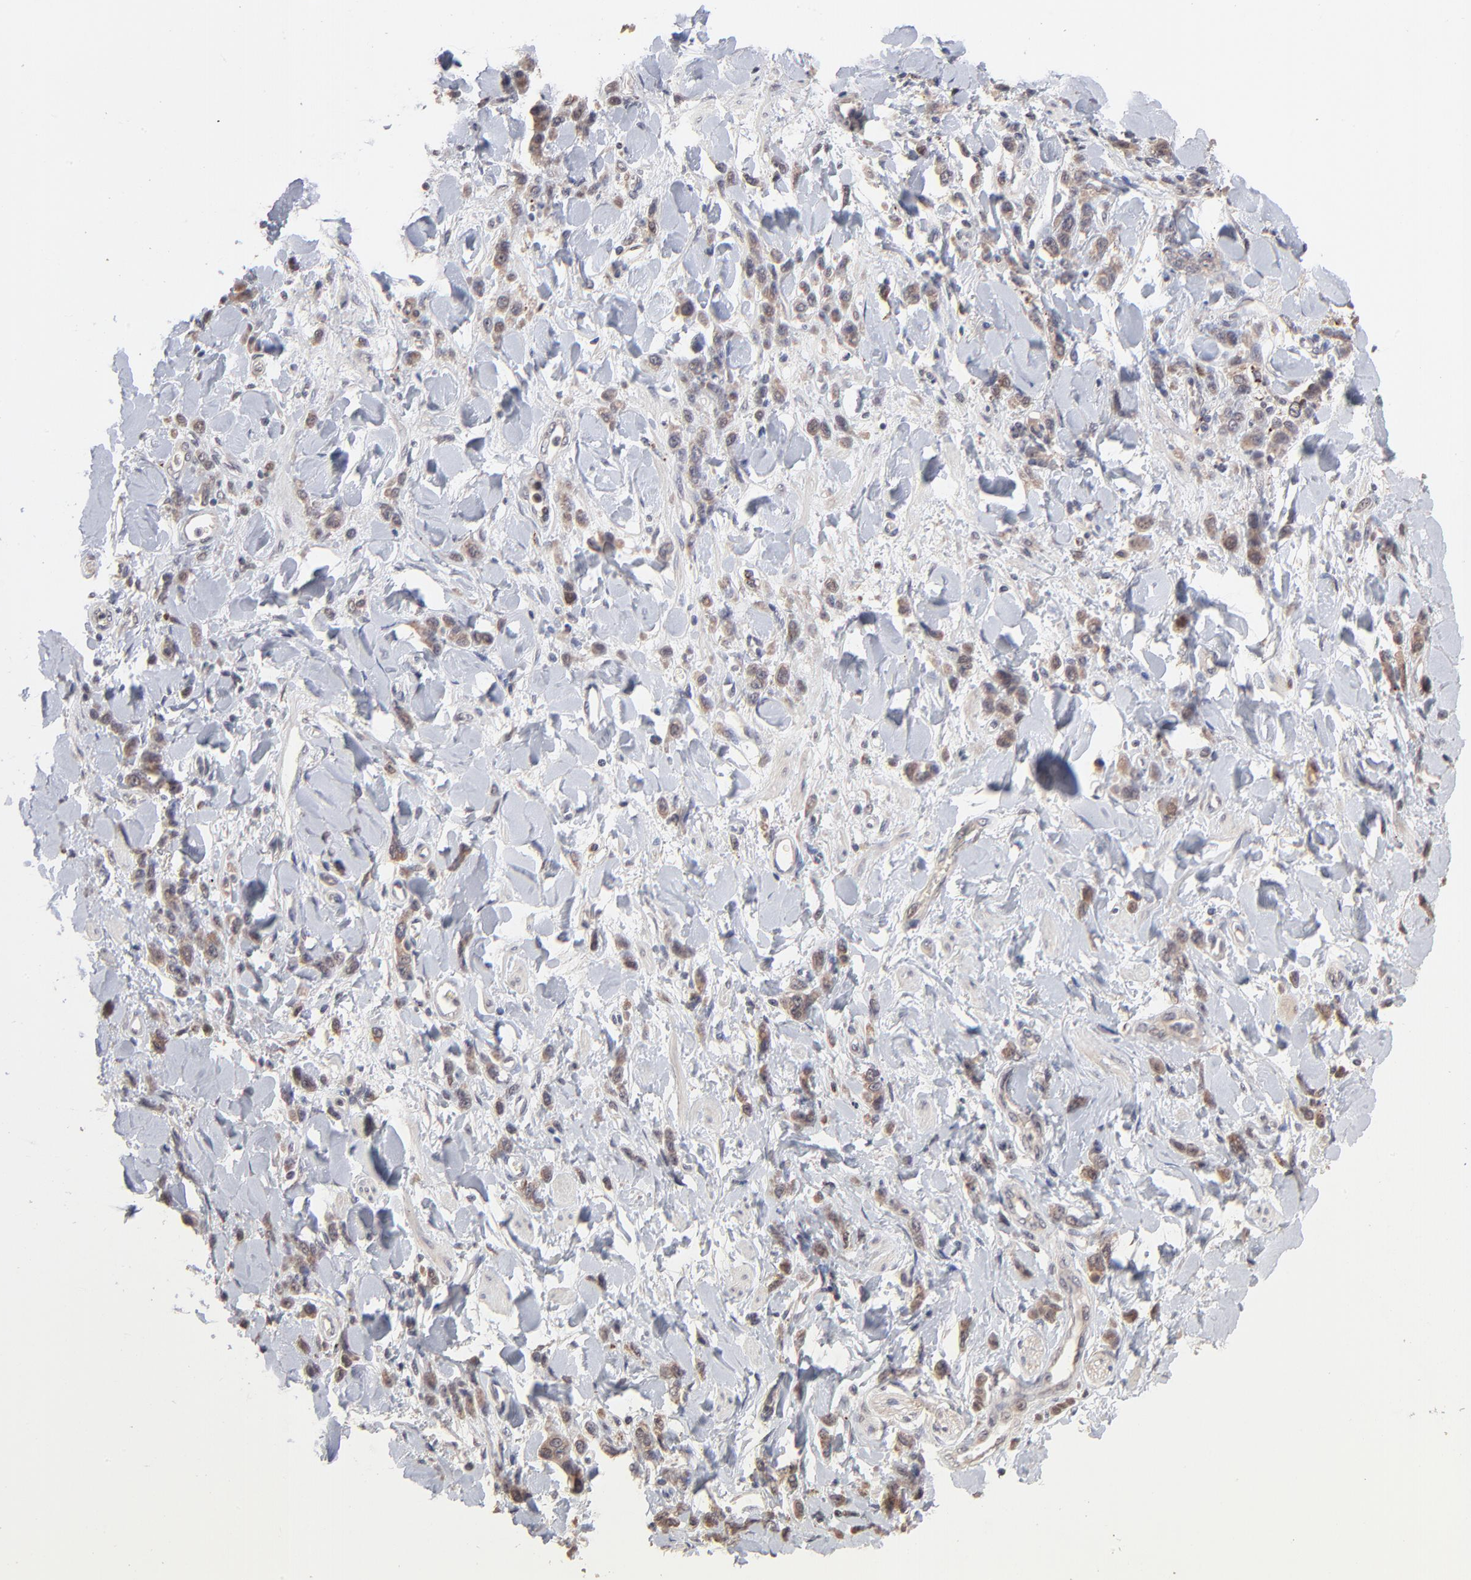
{"staining": {"intensity": "moderate", "quantity": "25%-75%", "location": "cytoplasmic/membranous"}, "tissue": "stomach cancer", "cell_type": "Tumor cells", "image_type": "cancer", "snomed": [{"axis": "morphology", "description": "Normal tissue, NOS"}, {"axis": "morphology", "description": "Adenocarcinoma, NOS"}, {"axis": "topography", "description": "Stomach"}], "caption": "Protein expression analysis of human adenocarcinoma (stomach) reveals moderate cytoplasmic/membranous positivity in about 25%-75% of tumor cells.", "gene": "MSL2", "patient": {"sex": "male", "age": 82}}